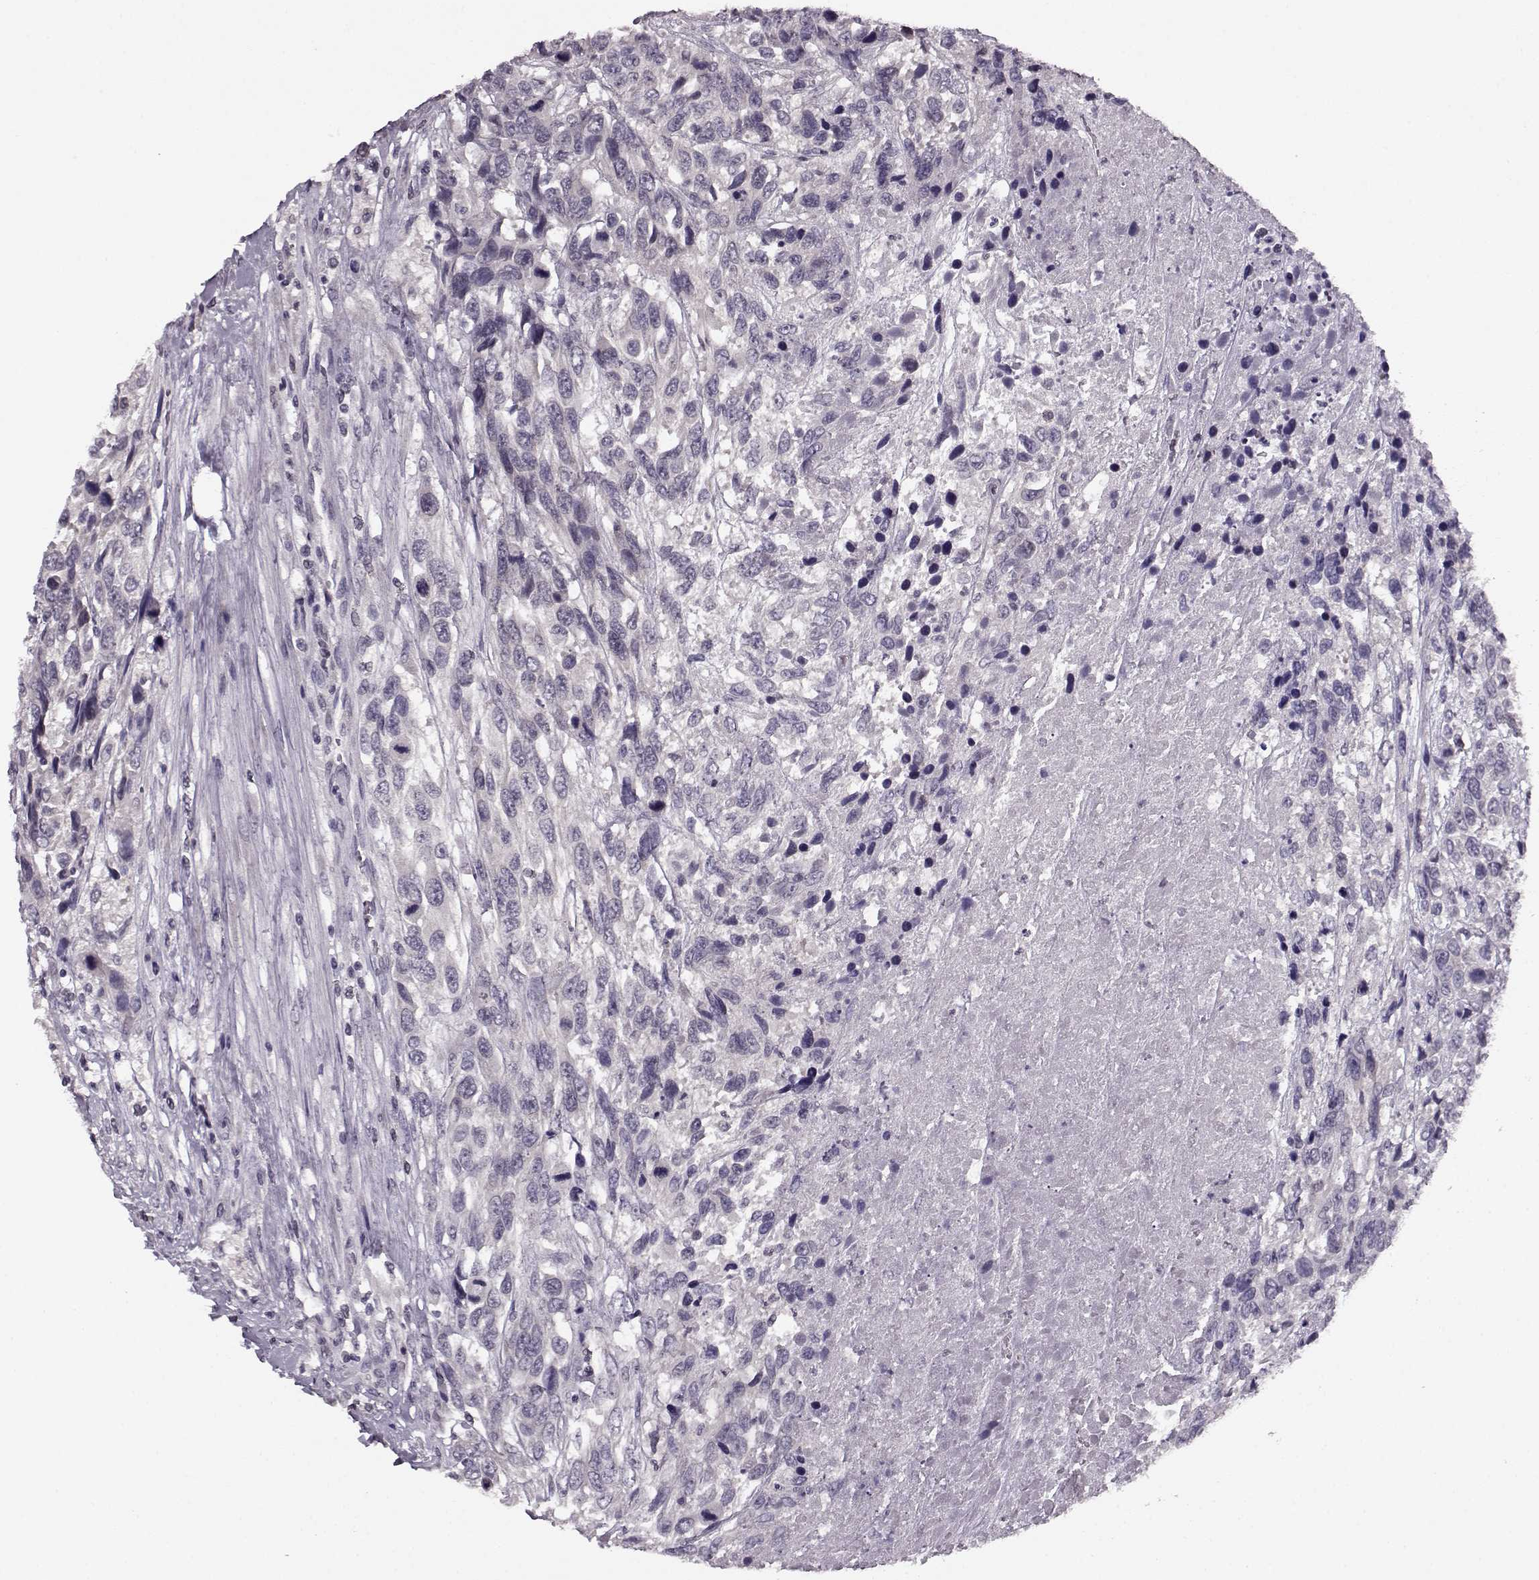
{"staining": {"intensity": "negative", "quantity": "none", "location": "none"}, "tissue": "urothelial cancer", "cell_type": "Tumor cells", "image_type": "cancer", "snomed": [{"axis": "morphology", "description": "Urothelial carcinoma, High grade"}, {"axis": "topography", "description": "Urinary bladder"}], "caption": "Micrograph shows no significant protein positivity in tumor cells of urothelial carcinoma (high-grade).", "gene": "RP1L1", "patient": {"sex": "female", "age": 70}}